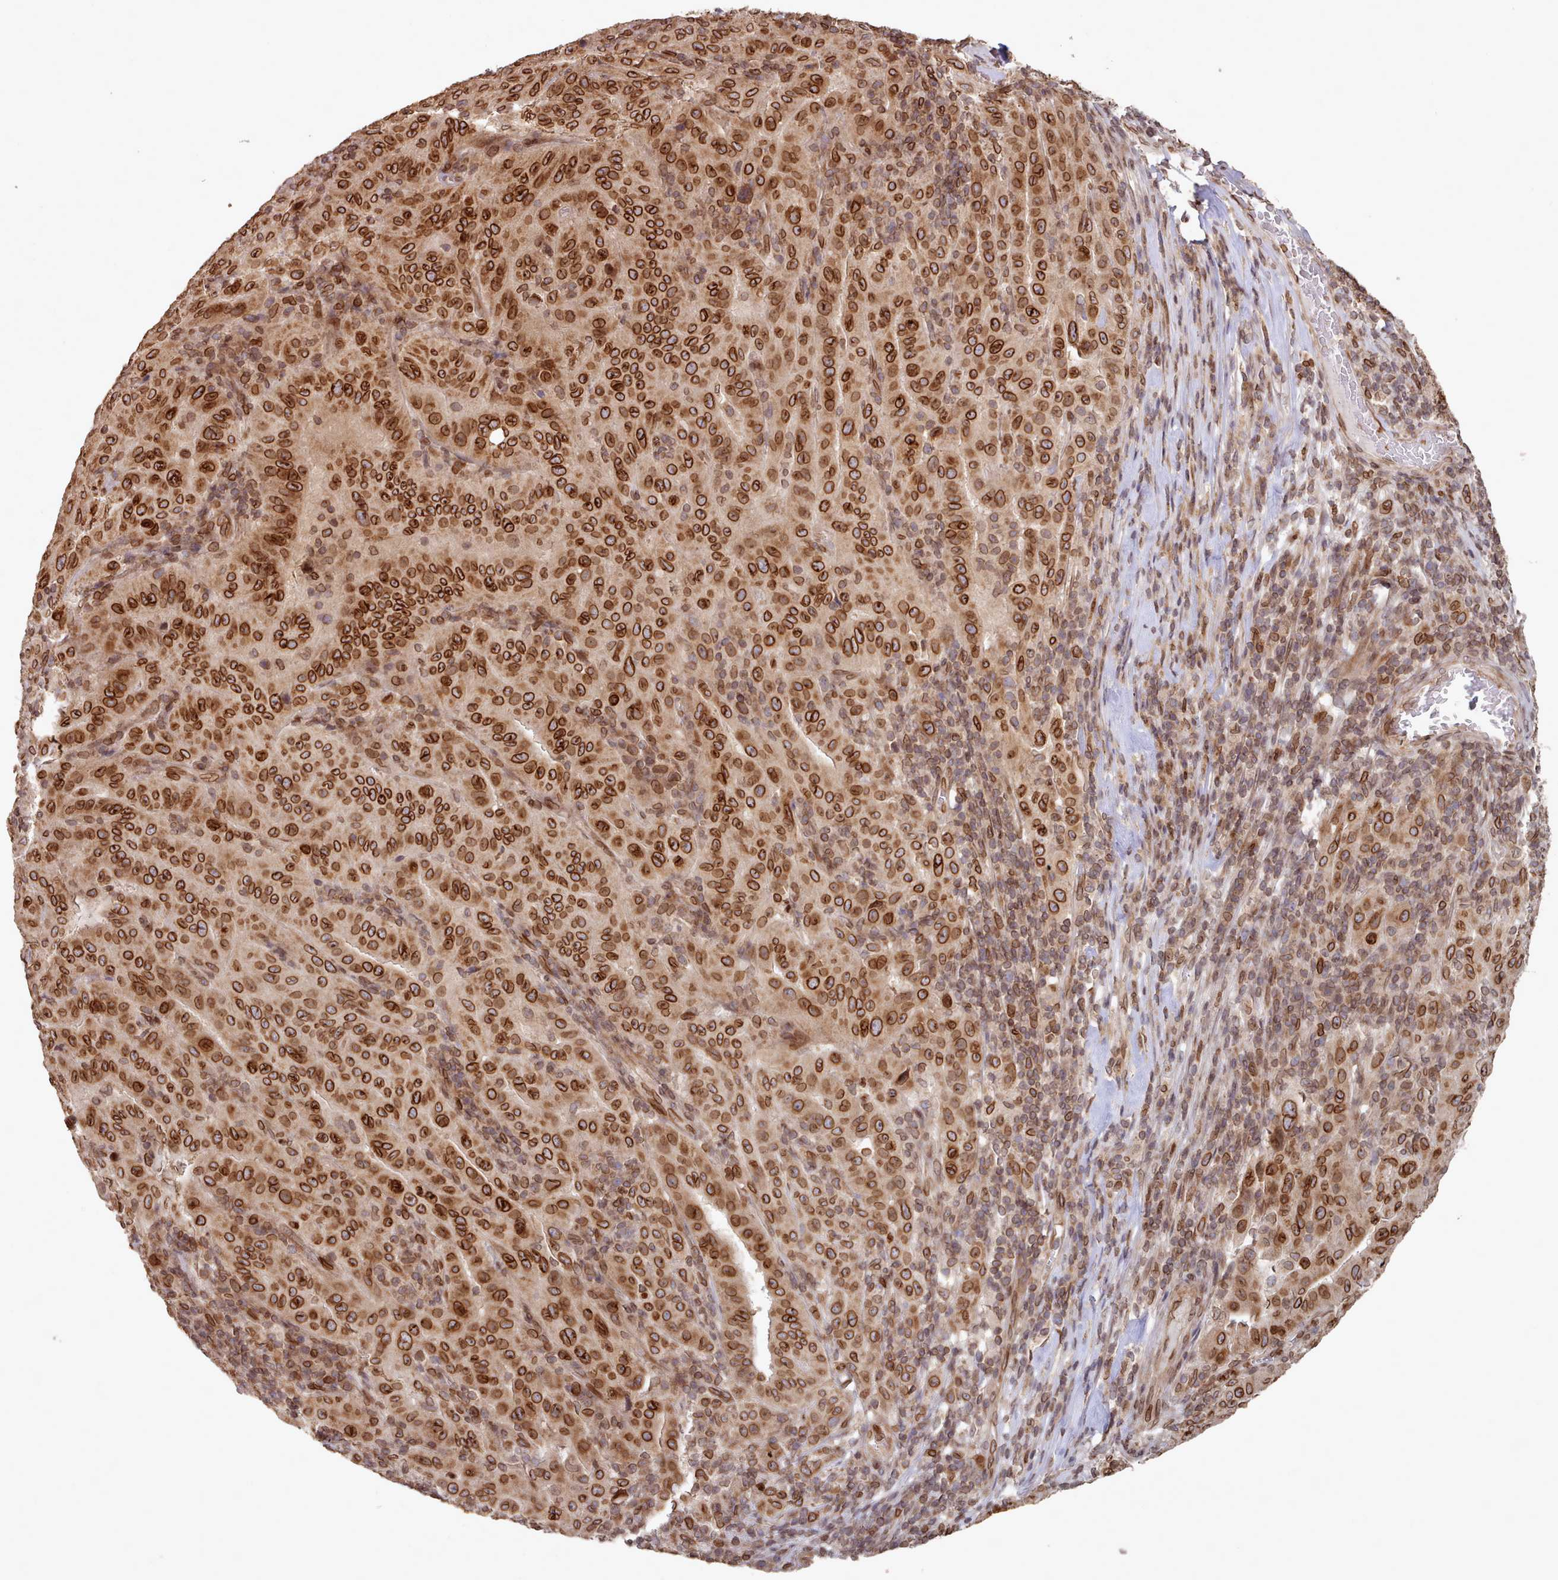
{"staining": {"intensity": "strong", "quantity": ">75%", "location": "cytoplasmic/membranous,nuclear"}, "tissue": "pancreatic cancer", "cell_type": "Tumor cells", "image_type": "cancer", "snomed": [{"axis": "morphology", "description": "Adenocarcinoma, NOS"}, {"axis": "topography", "description": "Pancreas"}], "caption": "The photomicrograph reveals staining of pancreatic cancer (adenocarcinoma), revealing strong cytoplasmic/membranous and nuclear protein expression (brown color) within tumor cells.", "gene": "TOR1AIP1", "patient": {"sex": "male", "age": 63}}